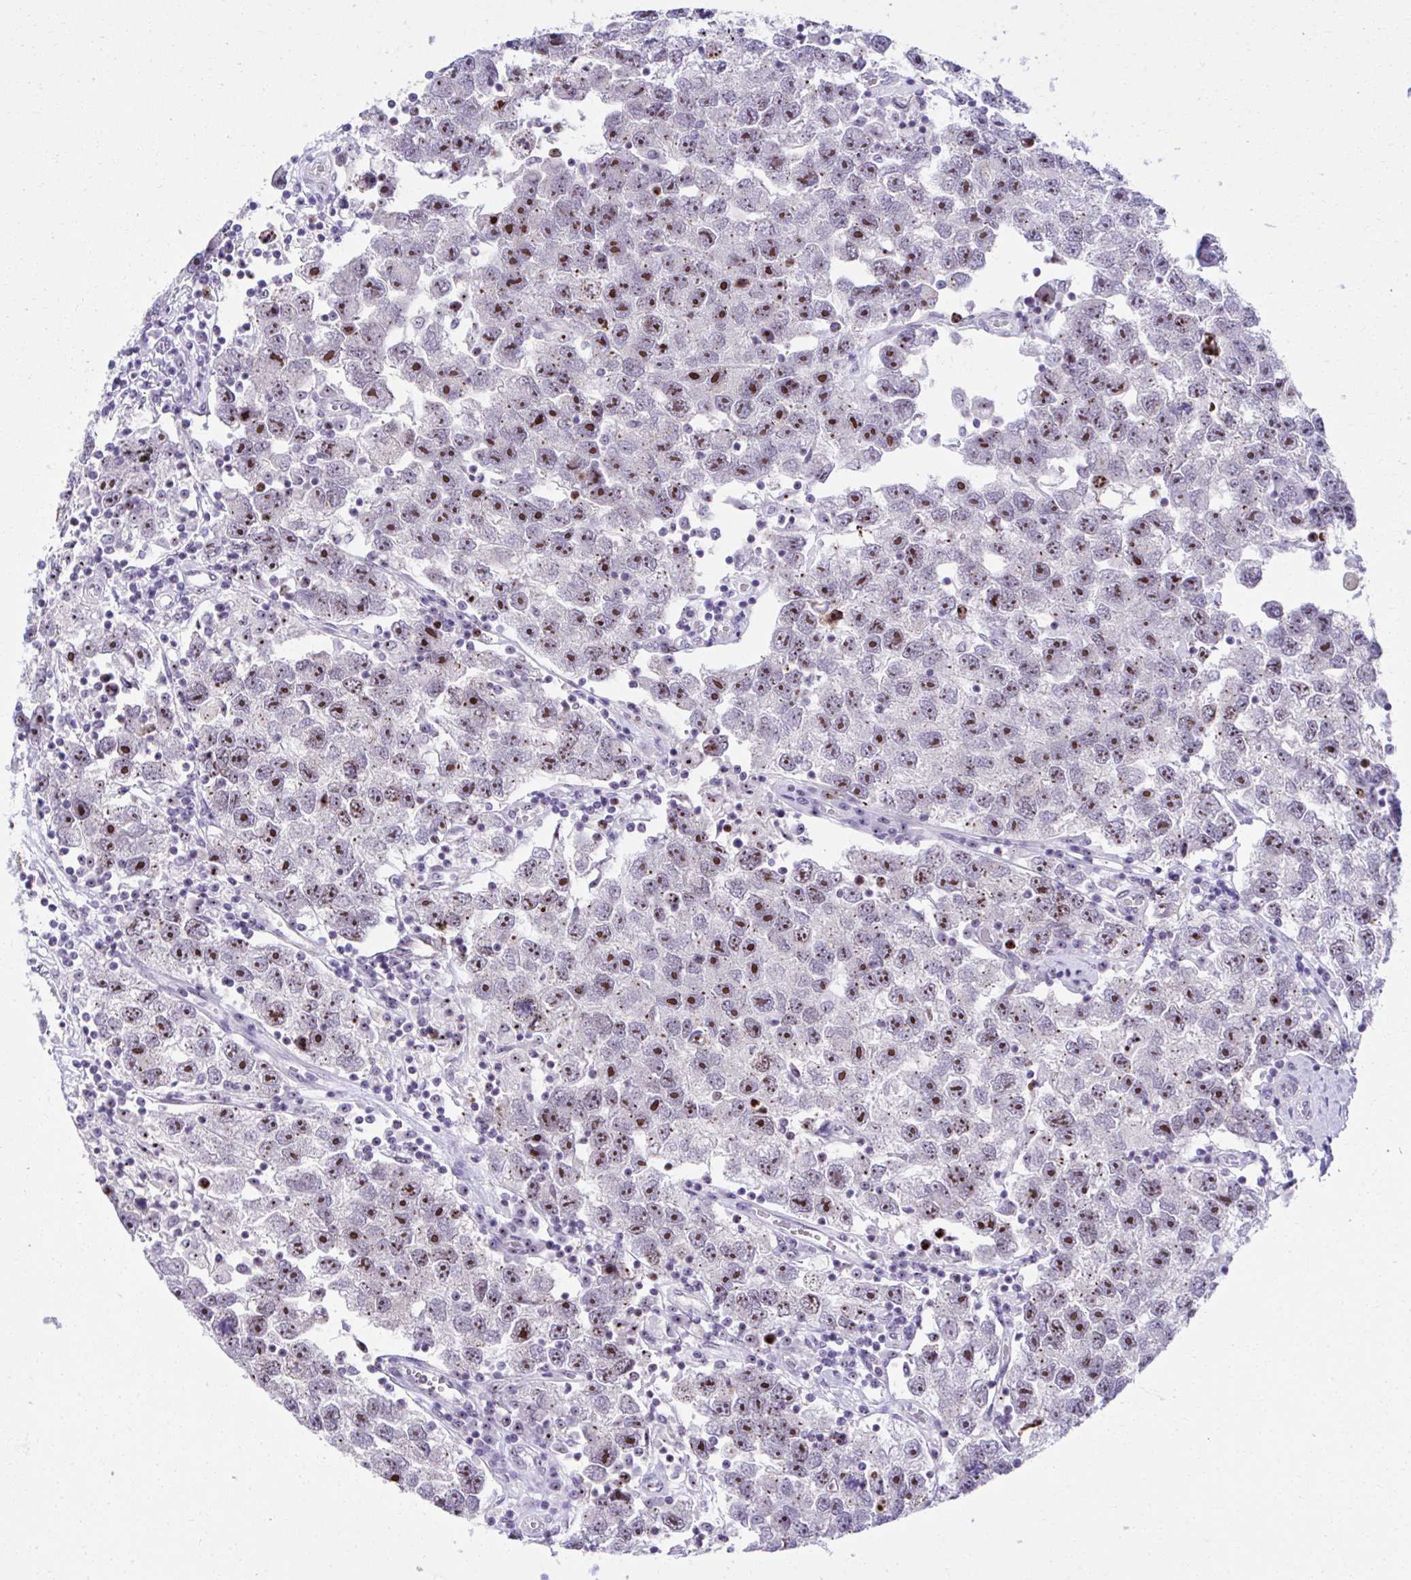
{"staining": {"intensity": "strong", "quantity": ">75%", "location": "nuclear"}, "tissue": "testis cancer", "cell_type": "Tumor cells", "image_type": "cancer", "snomed": [{"axis": "morphology", "description": "Seminoma, NOS"}, {"axis": "topography", "description": "Testis"}], "caption": "A brown stain highlights strong nuclear expression of a protein in testis seminoma tumor cells.", "gene": "CEP72", "patient": {"sex": "male", "age": 26}}